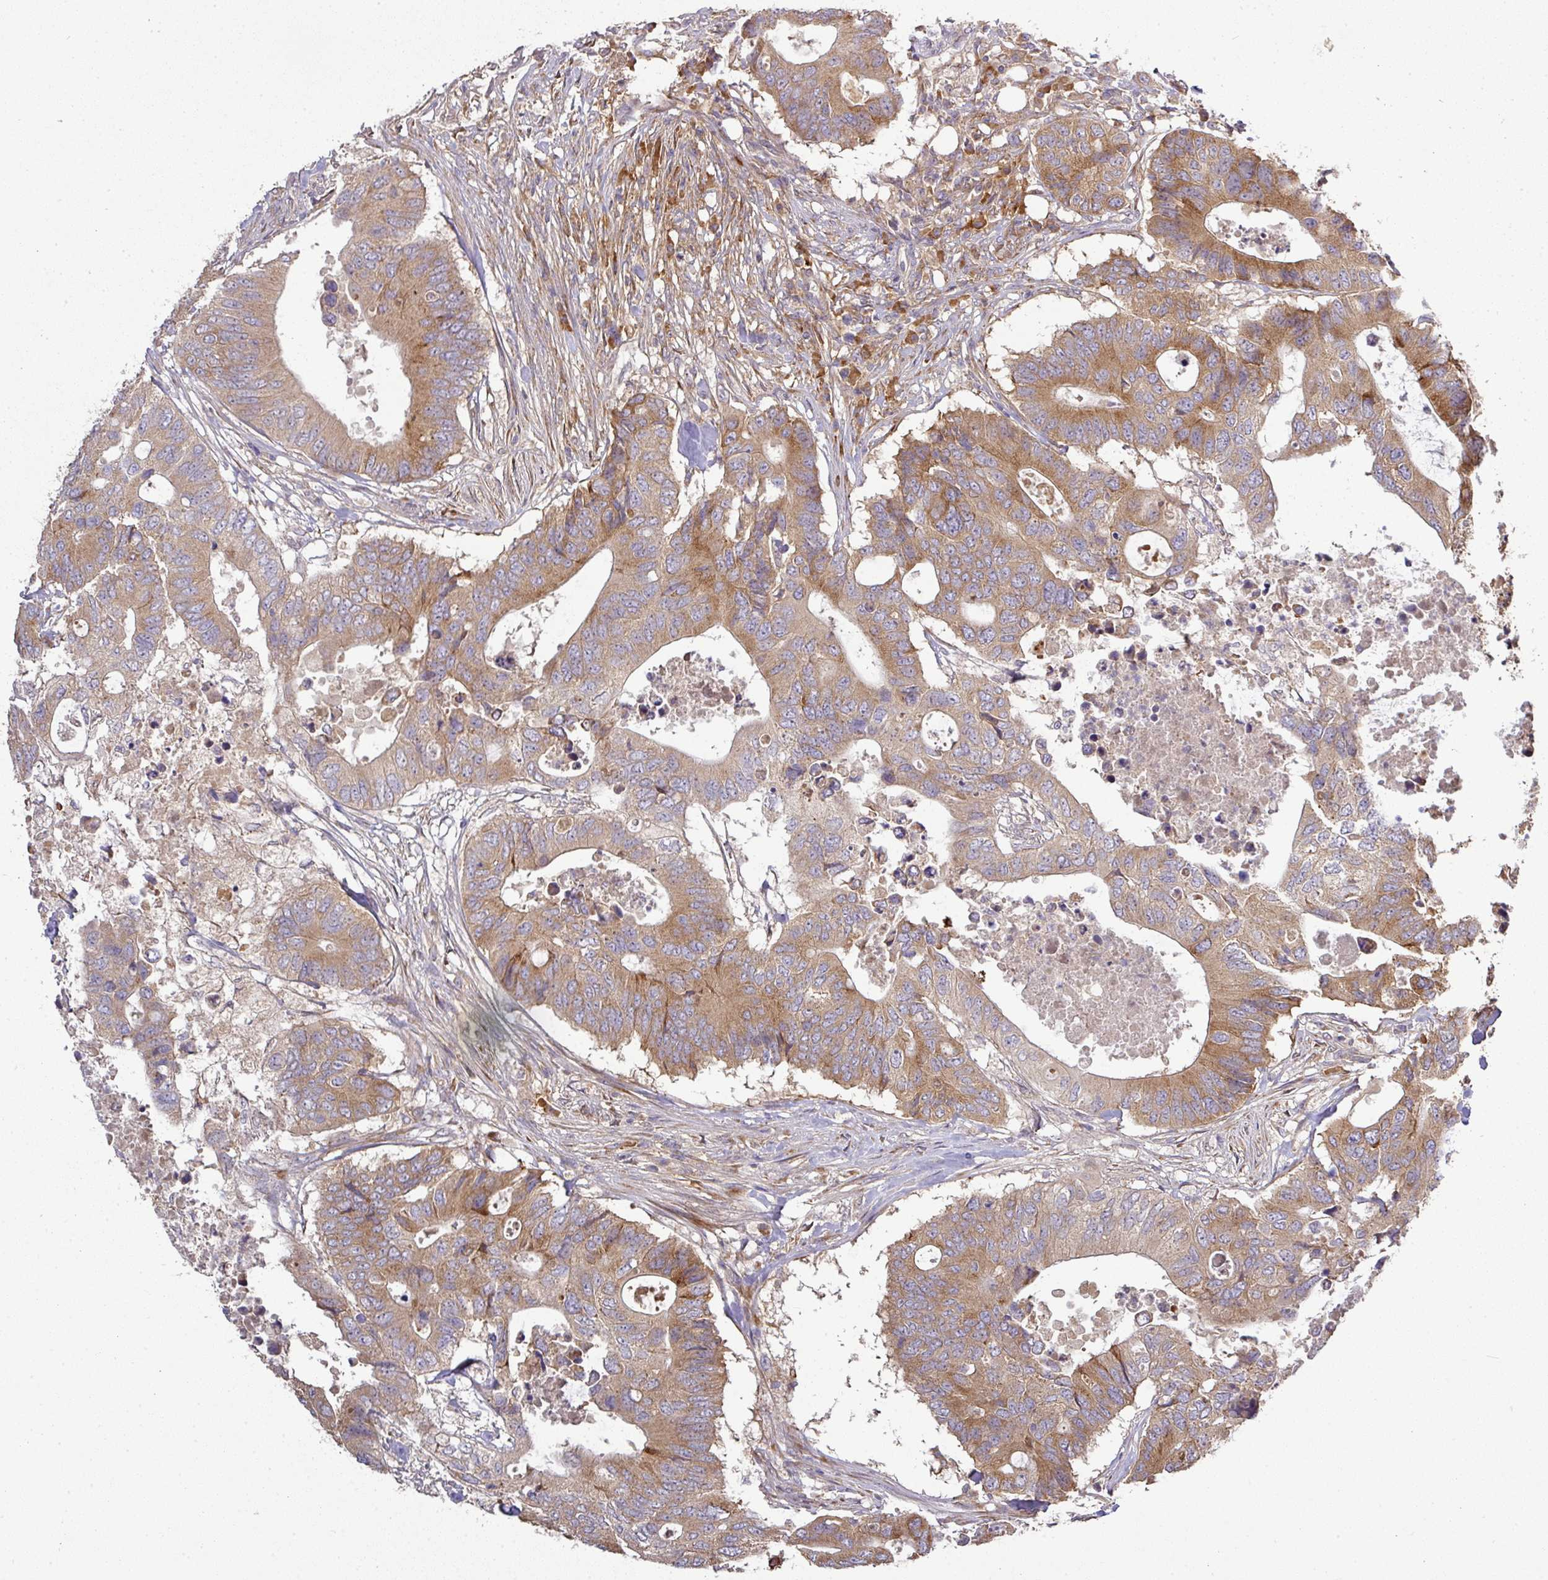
{"staining": {"intensity": "moderate", "quantity": ">75%", "location": "cytoplasmic/membranous"}, "tissue": "colorectal cancer", "cell_type": "Tumor cells", "image_type": "cancer", "snomed": [{"axis": "morphology", "description": "Adenocarcinoma, NOS"}, {"axis": "topography", "description": "Colon"}], "caption": "Immunohistochemical staining of colorectal adenocarcinoma exhibits medium levels of moderate cytoplasmic/membranous protein staining in approximately >75% of tumor cells.", "gene": "GALP", "patient": {"sex": "male", "age": 71}}